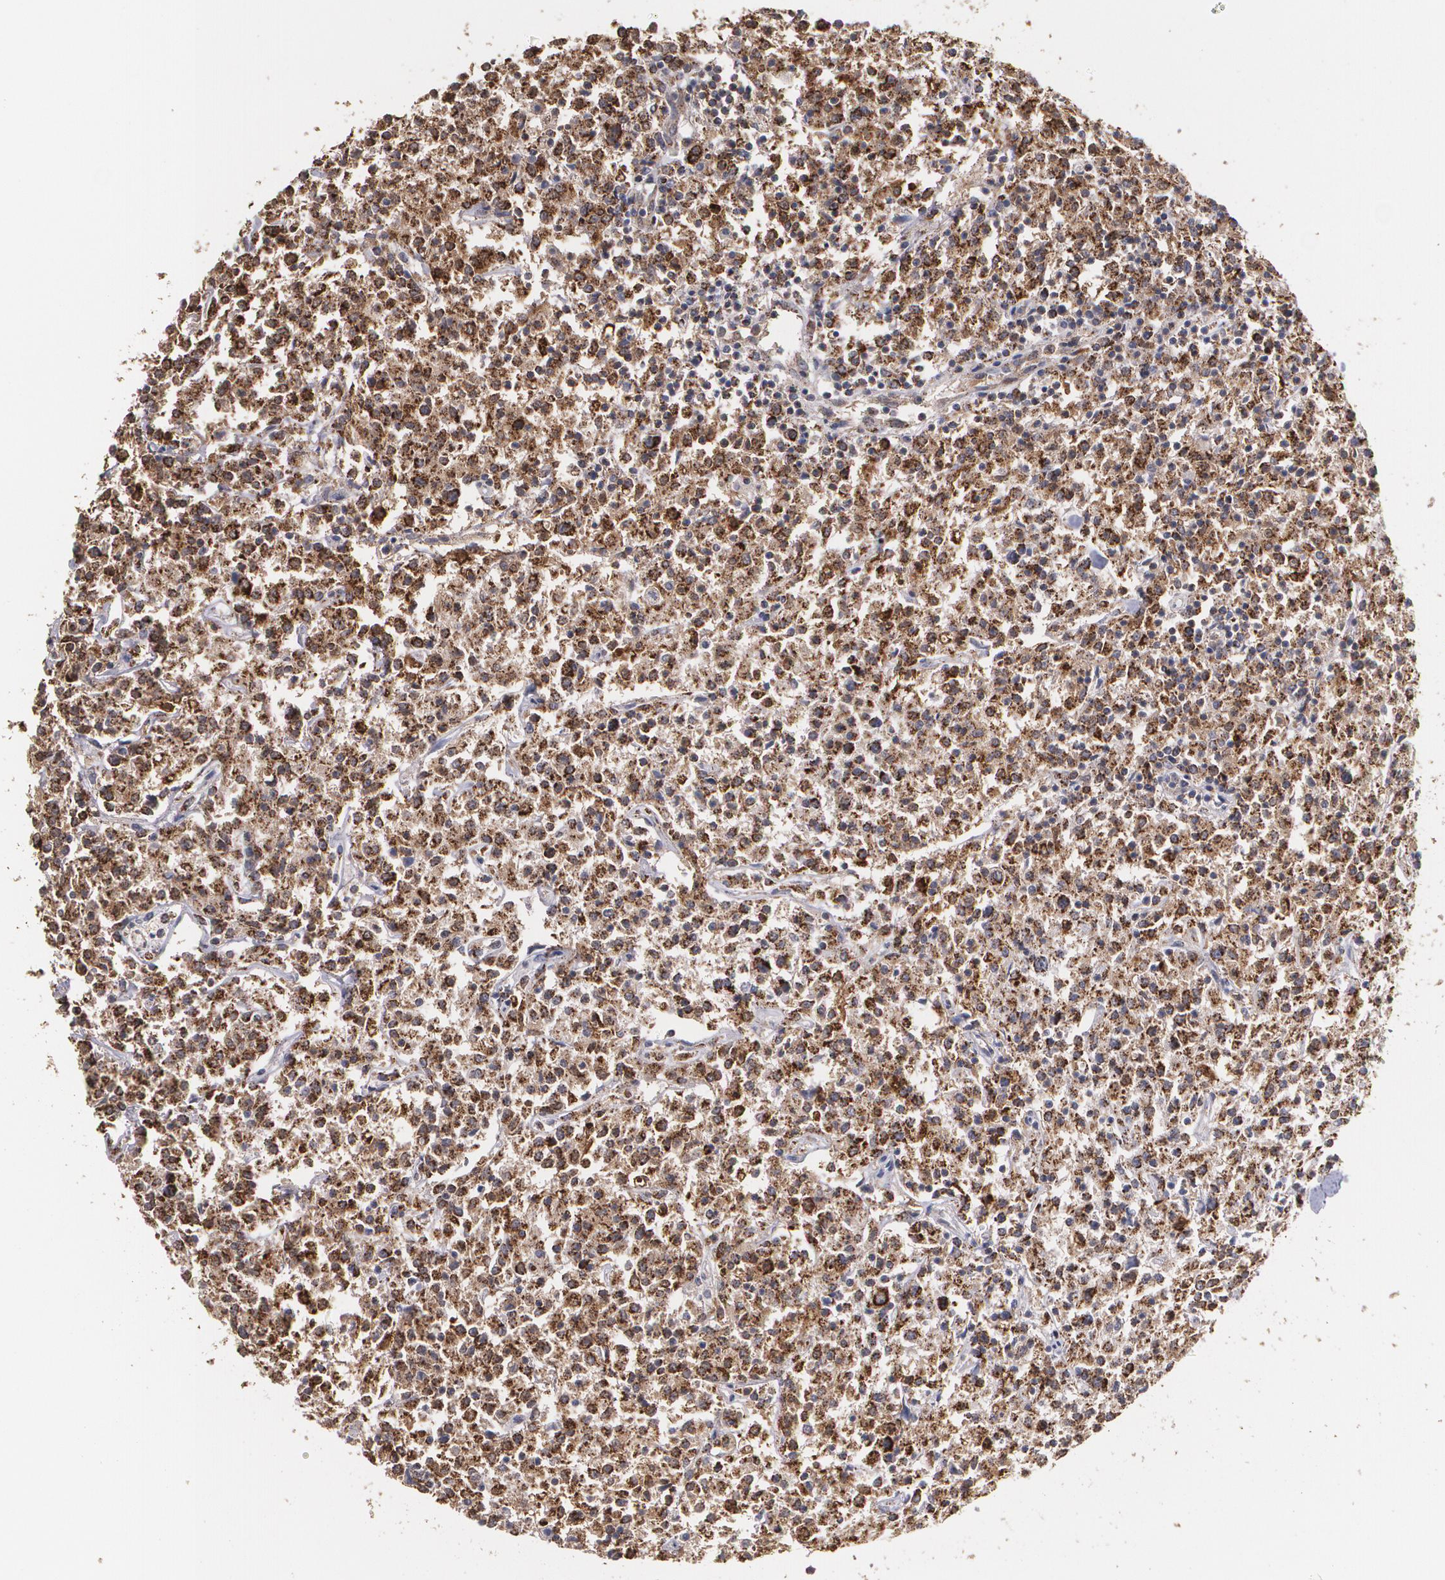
{"staining": {"intensity": "moderate", "quantity": ">75%", "location": "cytoplasmic/membranous"}, "tissue": "lymphoma", "cell_type": "Tumor cells", "image_type": "cancer", "snomed": [{"axis": "morphology", "description": "Malignant lymphoma, non-Hodgkin's type, Low grade"}, {"axis": "topography", "description": "Small intestine"}], "caption": "Lymphoma tissue demonstrates moderate cytoplasmic/membranous positivity in approximately >75% of tumor cells, visualized by immunohistochemistry. (Brightfield microscopy of DAB IHC at high magnification).", "gene": "HSPD1", "patient": {"sex": "female", "age": 59}}